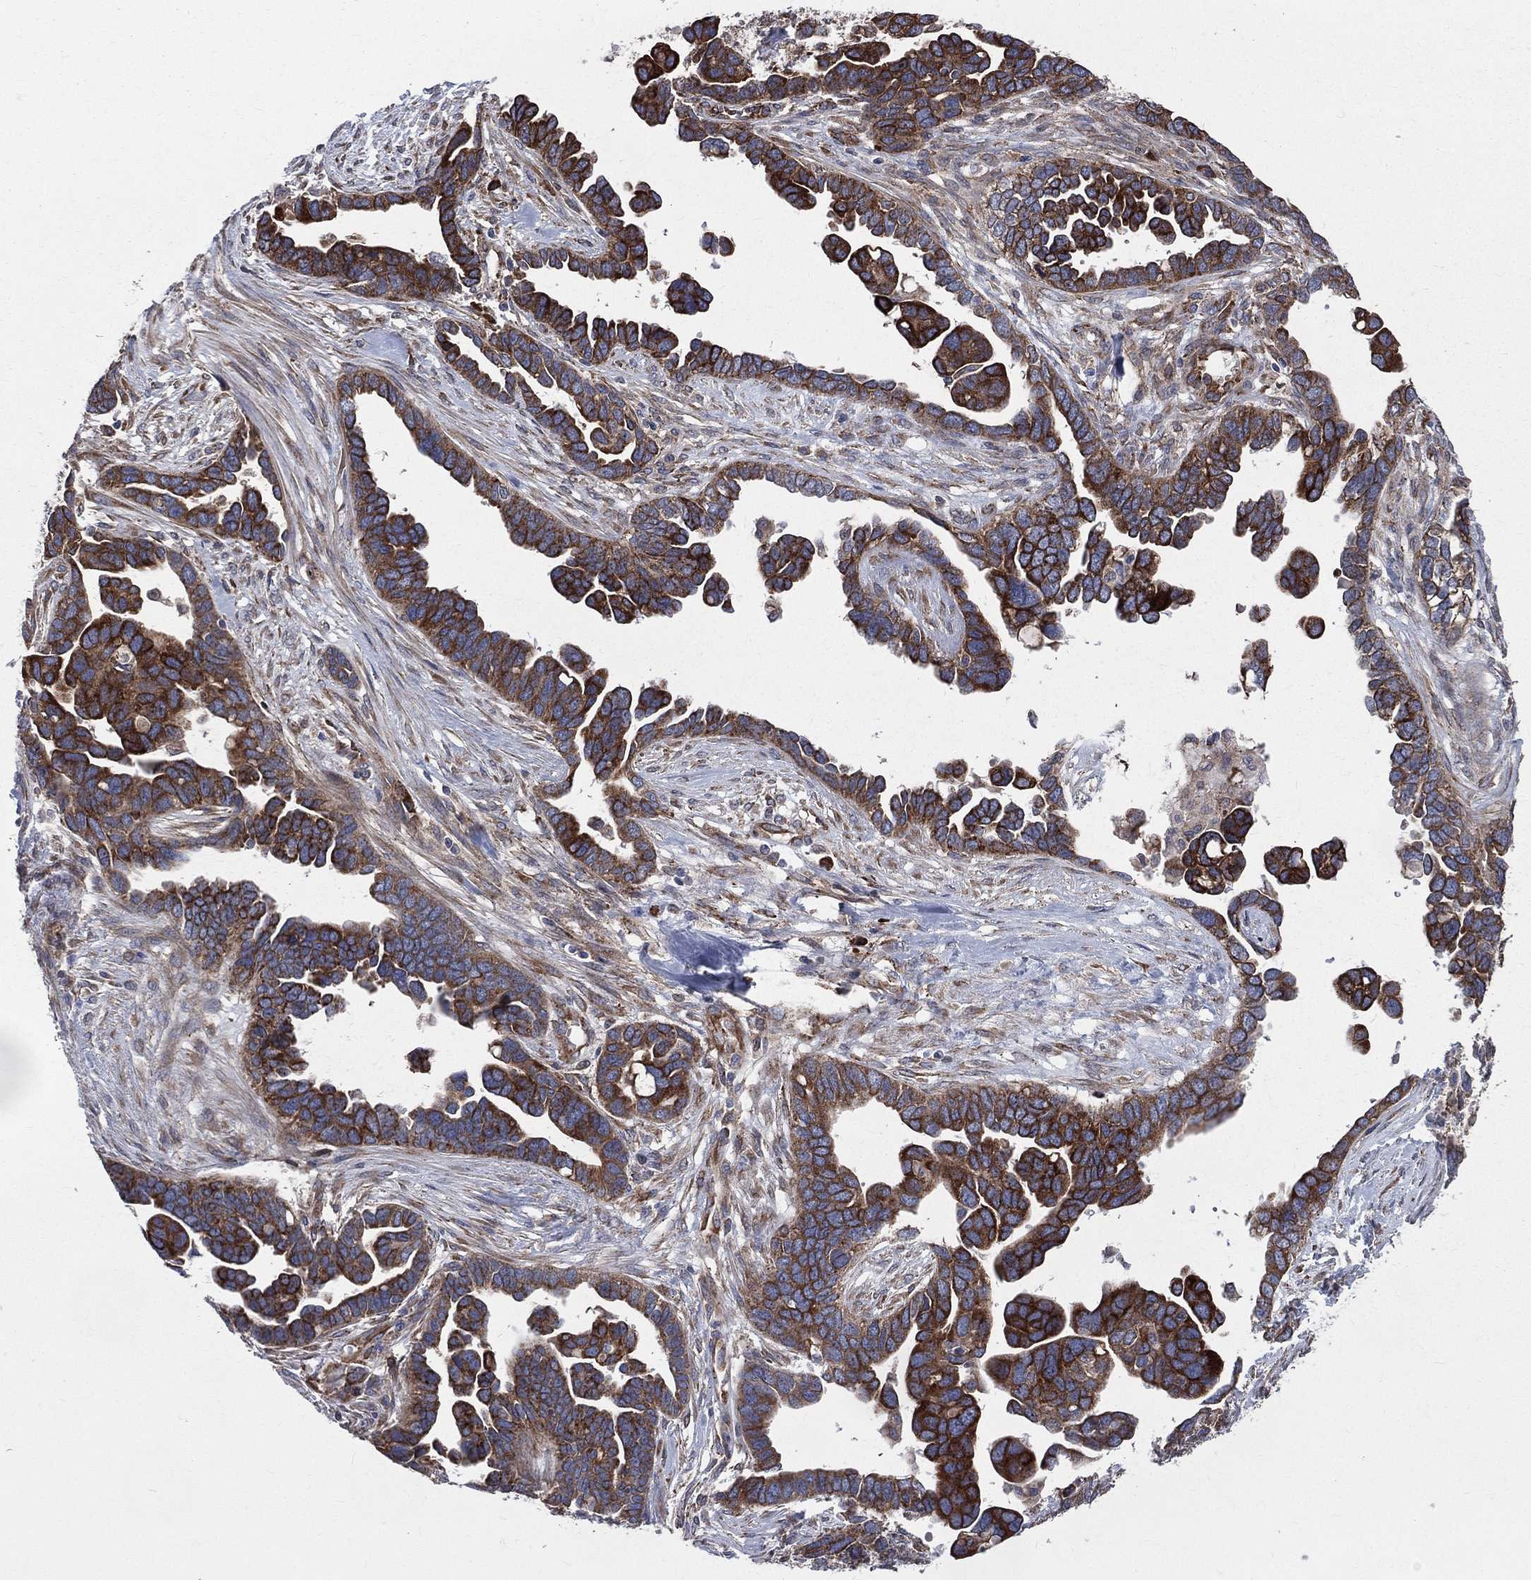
{"staining": {"intensity": "strong", "quantity": ">75%", "location": "cytoplasmic/membranous"}, "tissue": "ovarian cancer", "cell_type": "Tumor cells", "image_type": "cancer", "snomed": [{"axis": "morphology", "description": "Cystadenocarcinoma, serous, NOS"}, {"axis": "topography", "description": "Ovary"}], "caption": "Ovarian serous cystadenocarcinoma stained with a protein marker exhibits strong staining in tumor cells.", "gene": "CCDC159", "patient": {"sex": "female", "age": 54}}